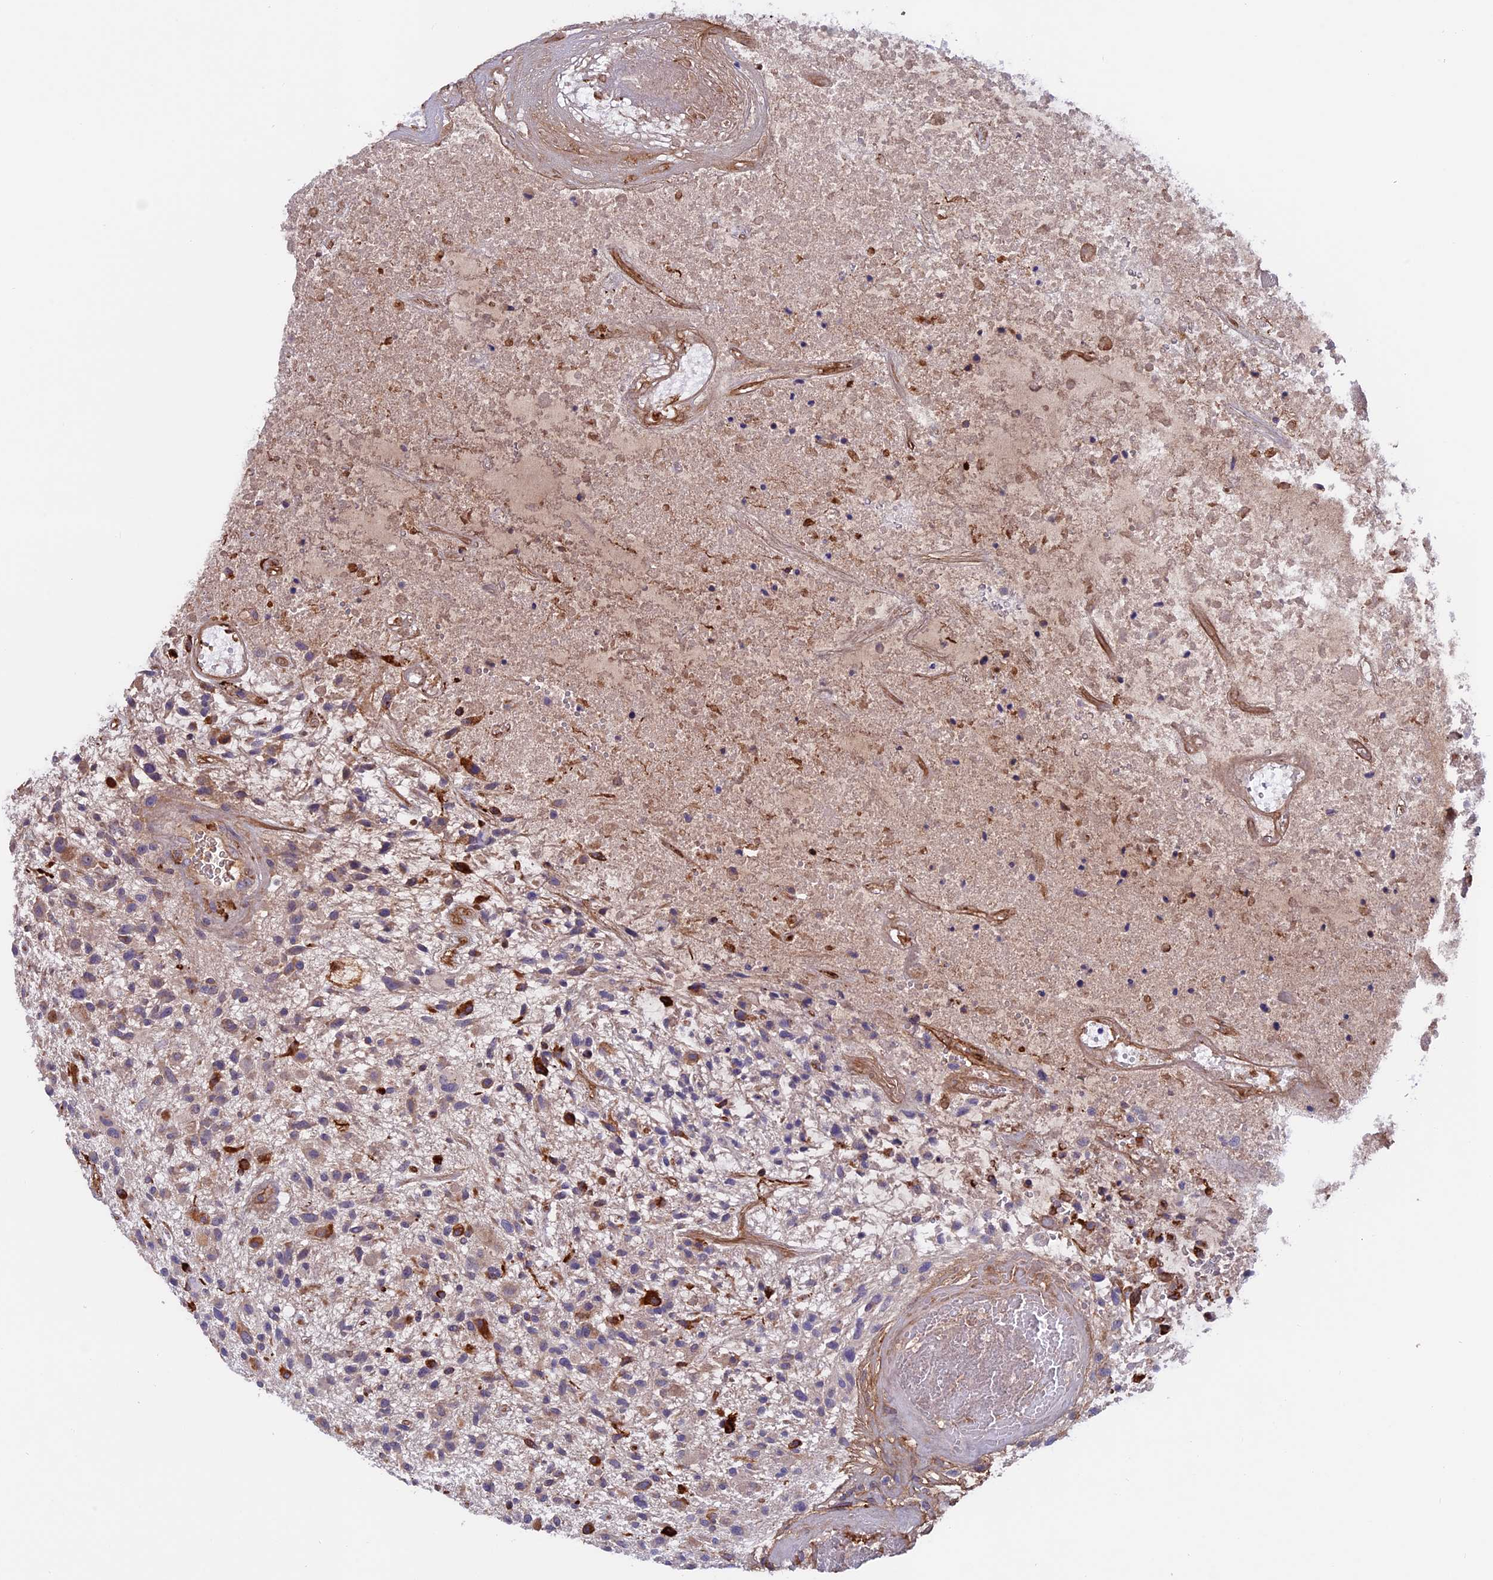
{"staining": {"intensity": "negative", "quantity": "none", "location": "none"}, "tissue": "glioma", "cell_type": "Tumor cells", "image_type": "cancer", "snomed": [{"axis": "morphology", "description": "Glioma, malignant, High grade"}, {"axis": "topography", "description": "Brain"}], "caption": "Human high-grade glioma (malignant) stained for a protein using immunohistochemistry demonstrates no staining in tumor cells.", "gene": "COL4A3", "patient": {"sex": "male", "age": 47}}